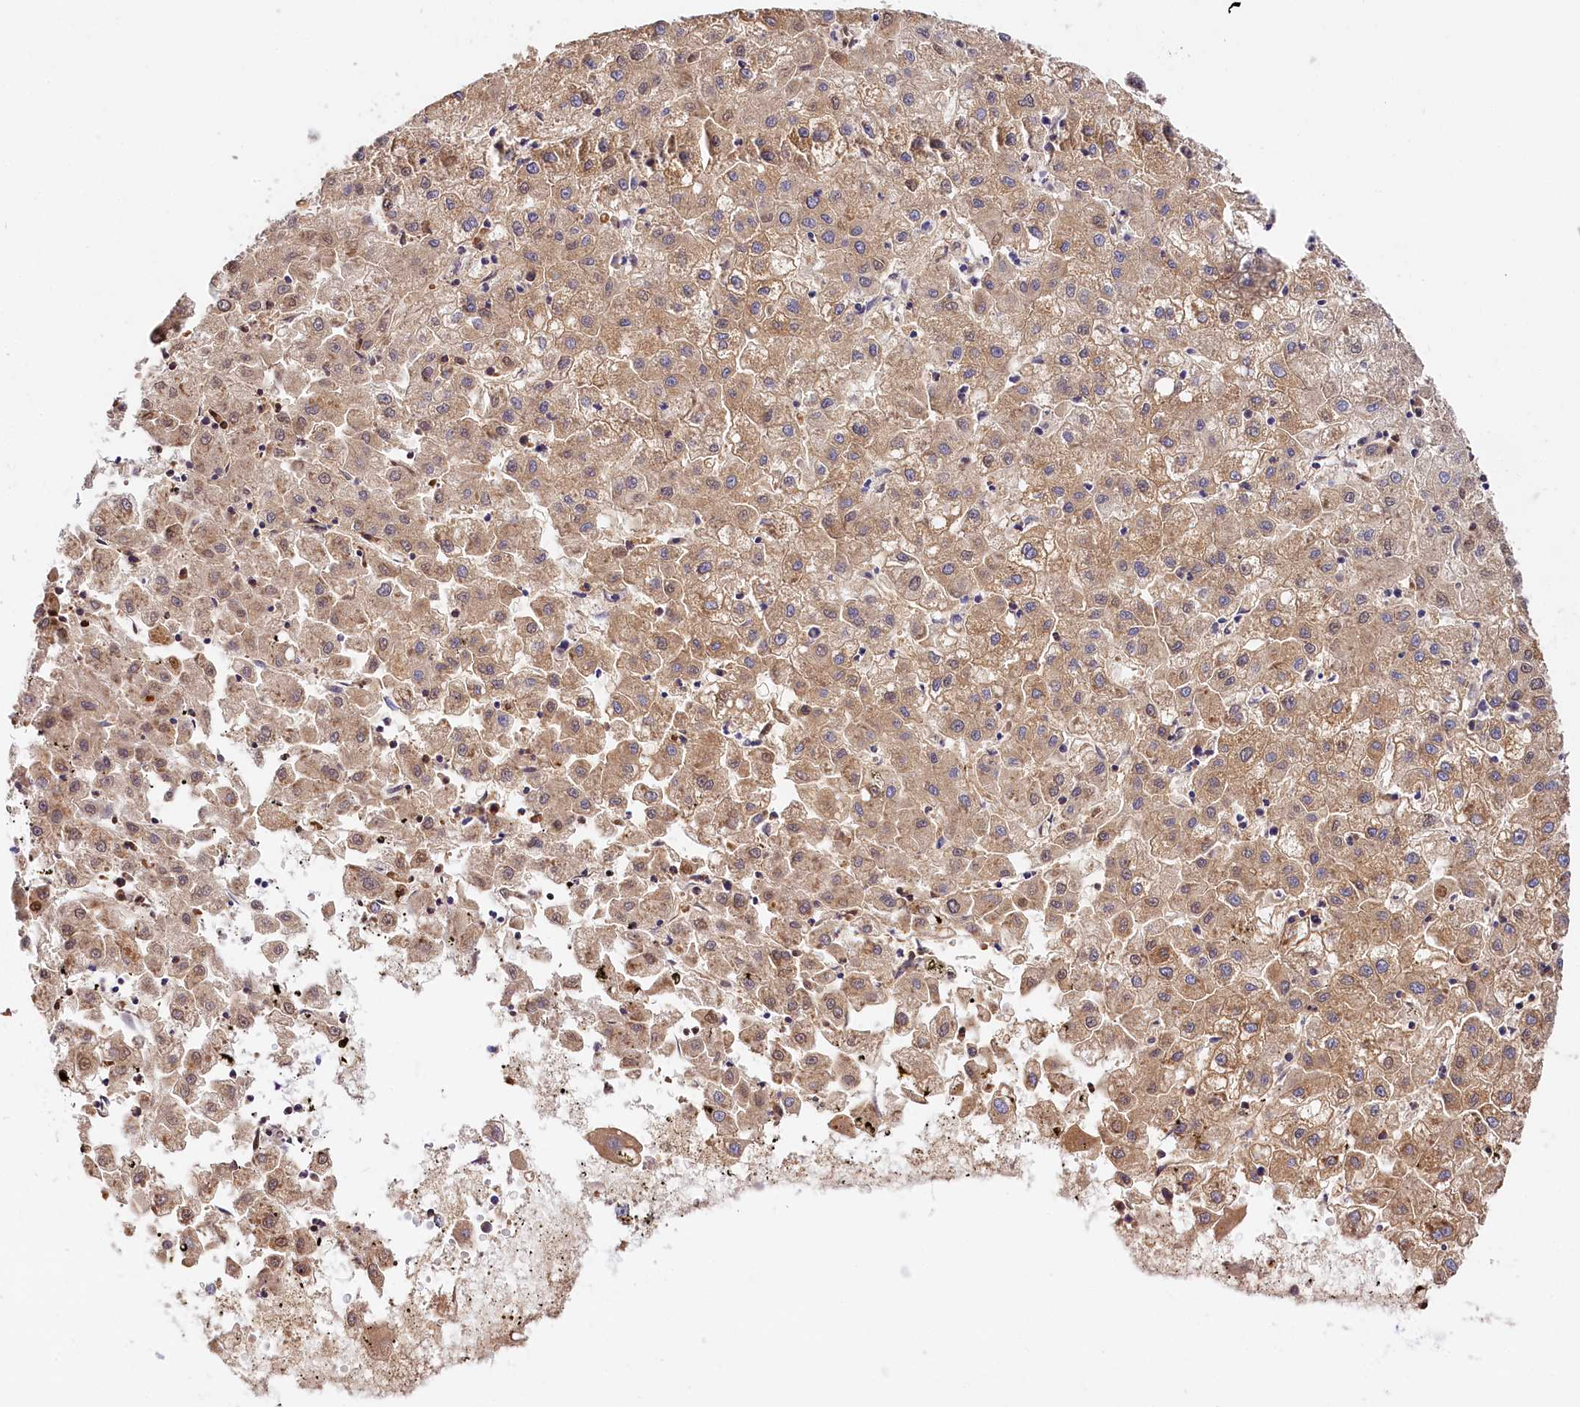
{"staining": {"intensity": "weak", "quantity": ">75%", "location": "cytoplasmic/membranous,nuclear"}, "tissue": "liver cancer", "cell_type": "Tumor cells", "image_type": "cancer", "snomed": [{"axis": "morphology", "description": "Carcinoma, Hepatocellular, NOS"}, {"axis": "topography", "description": "Liver"}], "caption": "Approximately >75% of tumor cells in hepatocellular carcinoma (liver) exhibit weak cytoplasmic/membranous and nuclear protein staining as visualized by brown immunohistochemical staining.", "gene": "KATNB1", "patient": {"sex": "male", "age": 72}}